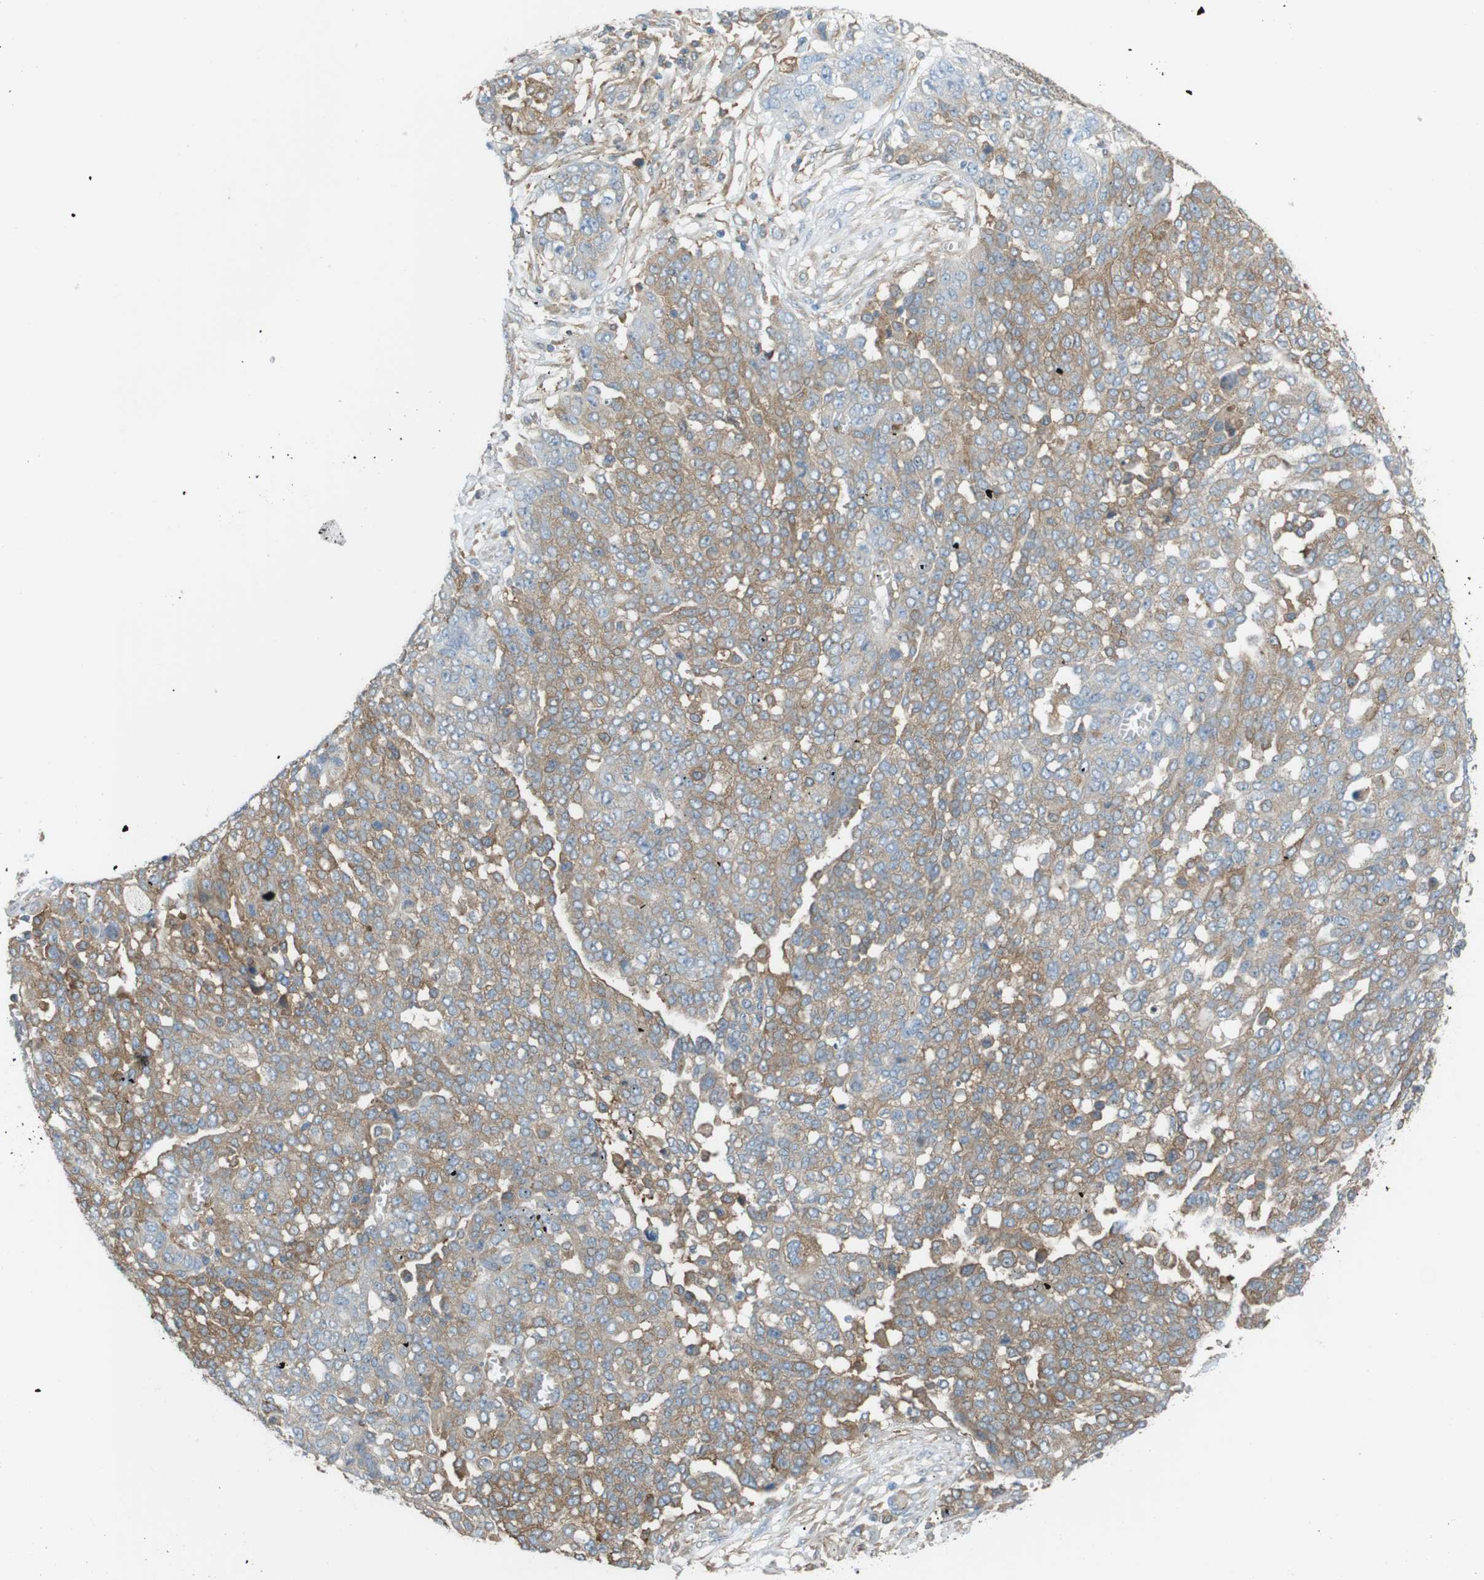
{"staining": {"intensity": "moderate", "quantity": ">75%", "location": "cytoplasmic/membranous"}, "tissue": "ovarian cancer", "cell_type": "Tumor cells", "image_type": "cancer", "snomed": [{"axis": "morphology", "description": "Cystadenocarcinoma, serous, NOS"}, {"axis": "topography", "description": "Soft tissue"}, {"axis": "topography", "description": "Ovary"}], "caption": "IHC histopathology image of human ovarian serous cystadenocarcinoma stained for a protein (brown), which reveals medium levels of moderate cytoplasmic/membranous staining in approximately >75% of tumor cells.", "gene": "PEPD", "patient": {"sex": "female", "age": 57}}